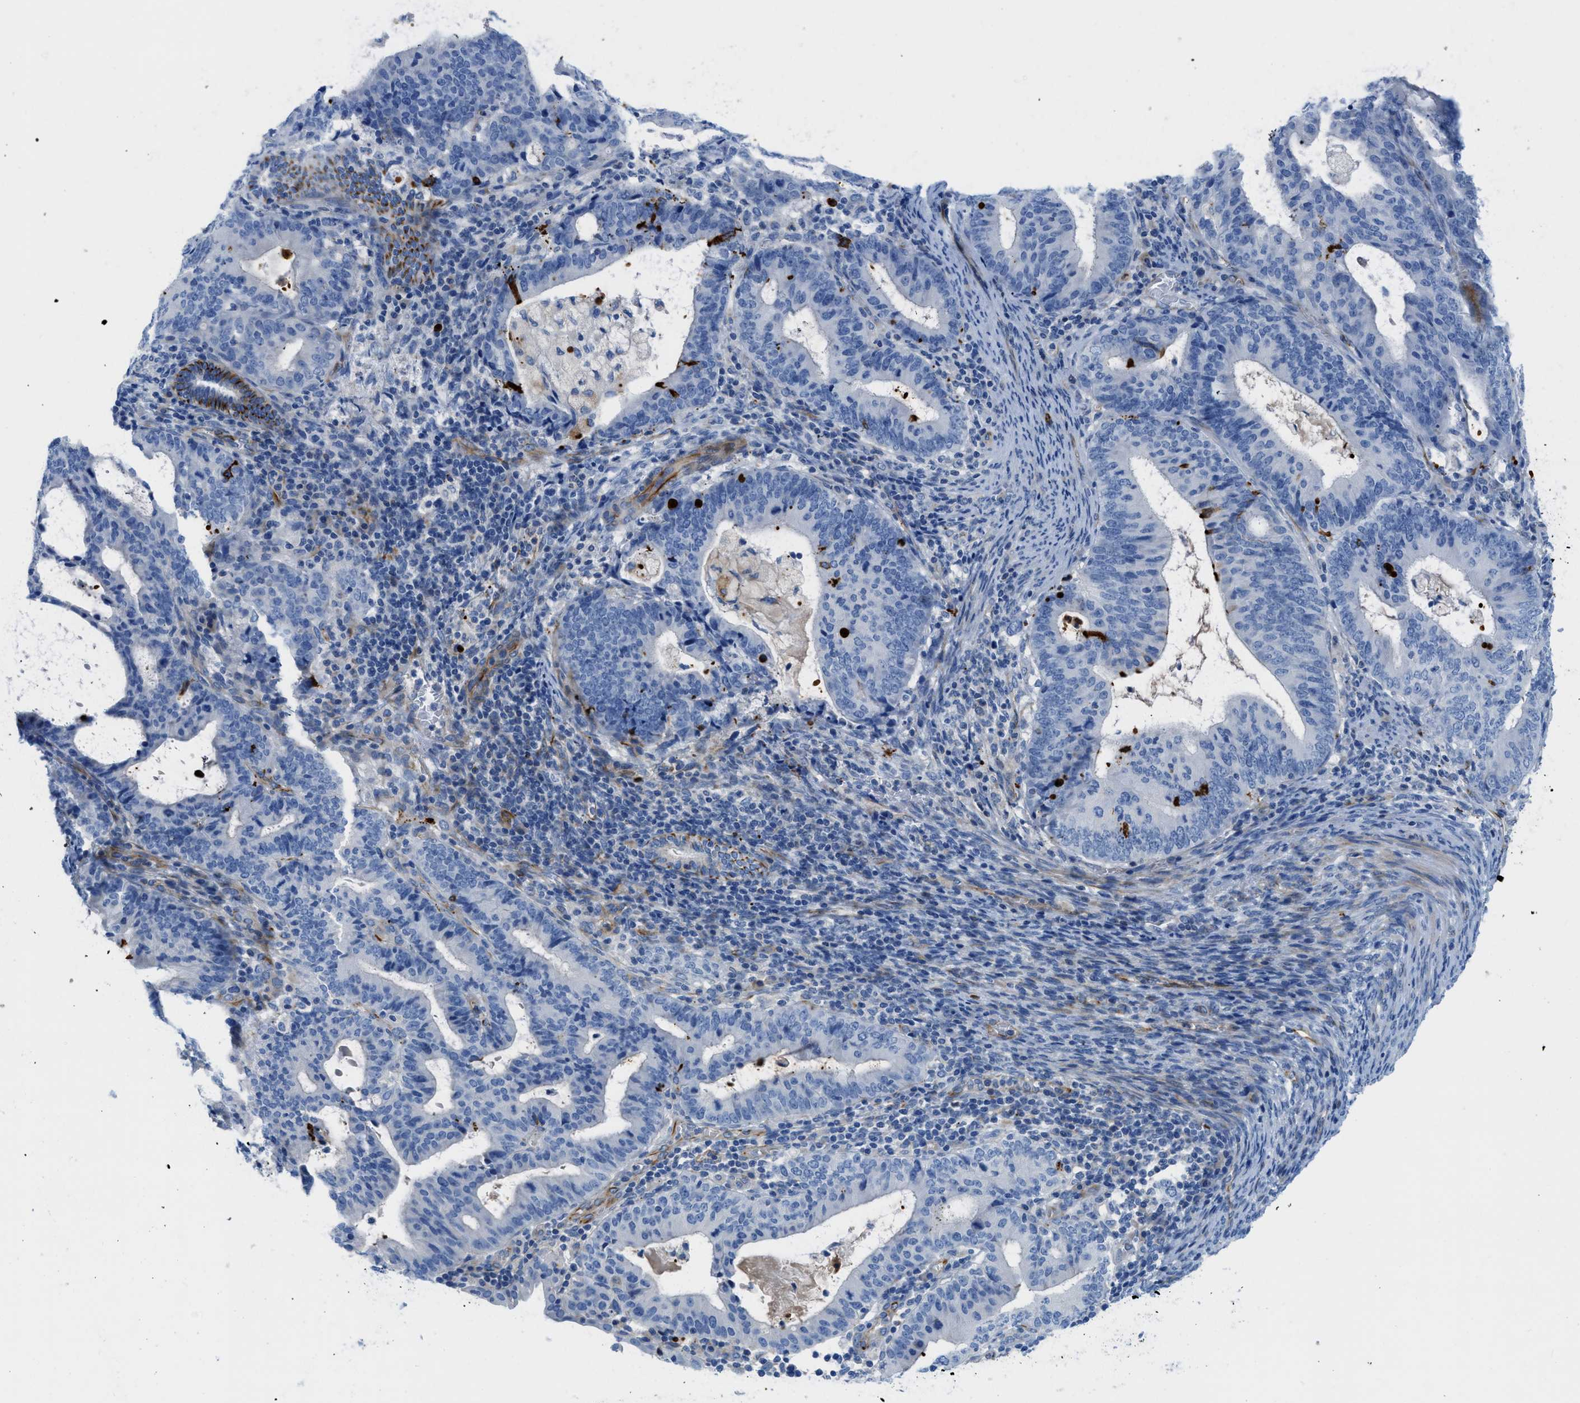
{"staining": {"intensity": "negative", "quantity": "none", "location": "none"}, "tissue": "endometrial cancer", "cell_type": "Tumor cells", "image_type": "cancer", "snomed": [{"axis": "morphology", "description": "Adenocarcinoma, NOS"}, {"axis": "topography", "description": "Uterus"}], "caption": "IHC histopathology image of neoplastic tissue: endometrial adenocarcinoma stained with DAB (3,3'-diaminobenzidine) demonstrates no significant protein positivity in tumor cells. Brightfield microscopy of immunohistochemistry (IHC) stained with DAB (3,3'-diaminobenzidine) (brown) and hematoxylin (blue), captured at high magnification.", "gene": "XCR1", "patient": {"sex": "female", "age": 83}}